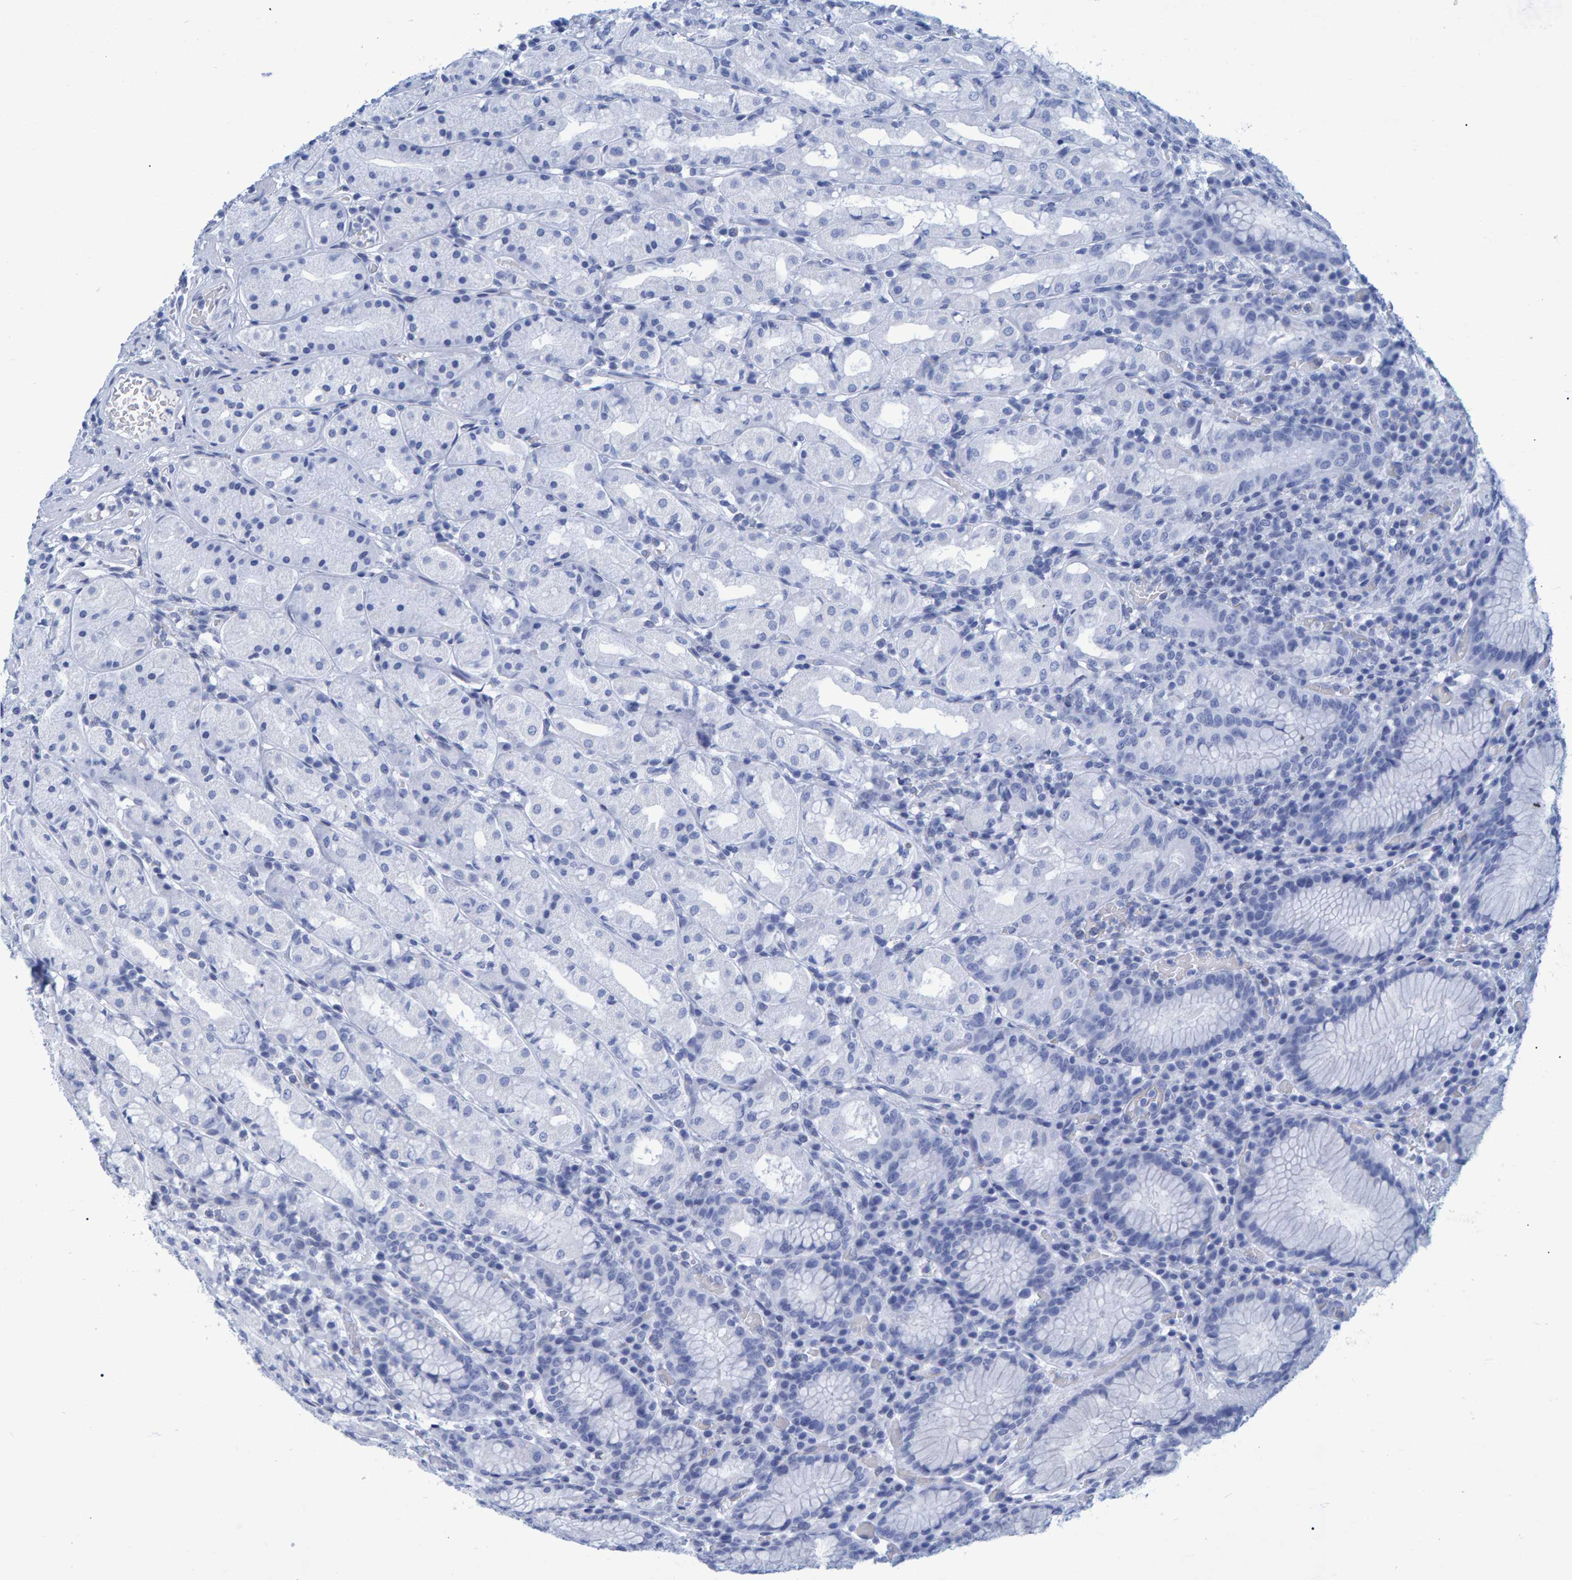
{"staining": {"intensity": "negative", "quantity": "none", "location": "none"}, "tissue": "stomach", "cell_type": "Glandular cells", "image_type": "normal", "snomed": [{"axis": "morphology", "description": "Normal tissue, NOS"}, {"axis": "topography", "description": "Stomach, lower"}], "caption": "Immunohistochemistry photomicrograph of benign human stomach stained for a protein (brown), which reveals no positivity in glandular cells. The staining was performed using DAB (3,3'-diaminobenzidine) to visualize the protein expression in brown, while the nuclei were stained in blue with hematoxylin (Magnification: 20x).", "gene": "QKI", "patient": {"sex": "female", "age": 56}}